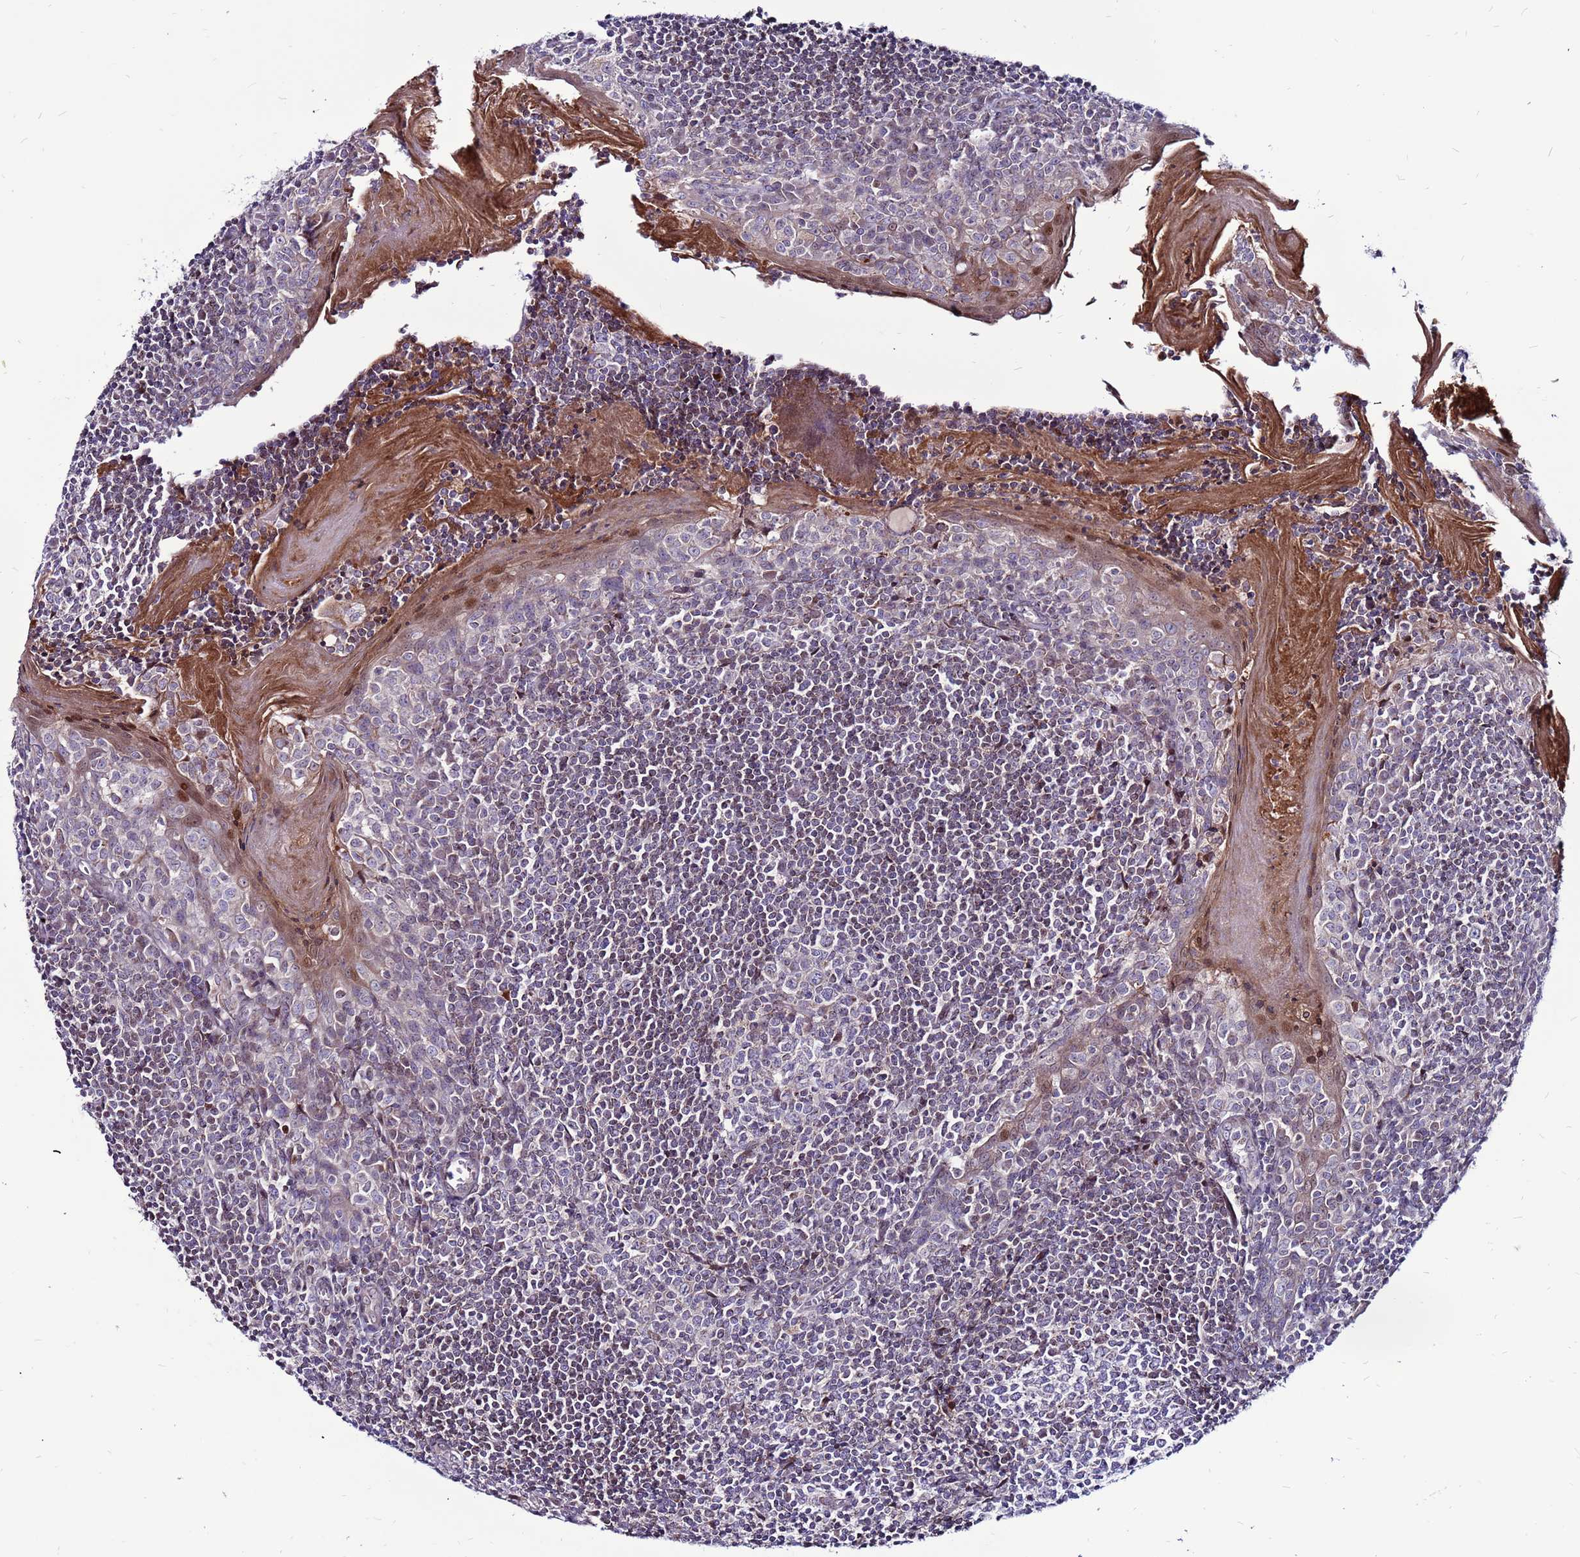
{"staining": {"intensity": "negative", "quantity": "none", "location": "none"}, "tissue": "tonsil", "cell_type": "Germinal center cells", "image_type": "normal", "snomed": [{"axis": "morphology", "description": "Normal tissue, NOS"}, {"axis": "topography", "description": "Tonsil"}], "caption": "The micrograph exhibits no significant expression in germinal center cells of tonsil.", "gene": "CCDC71", "patient": {"sex": "male", "age": 27}}